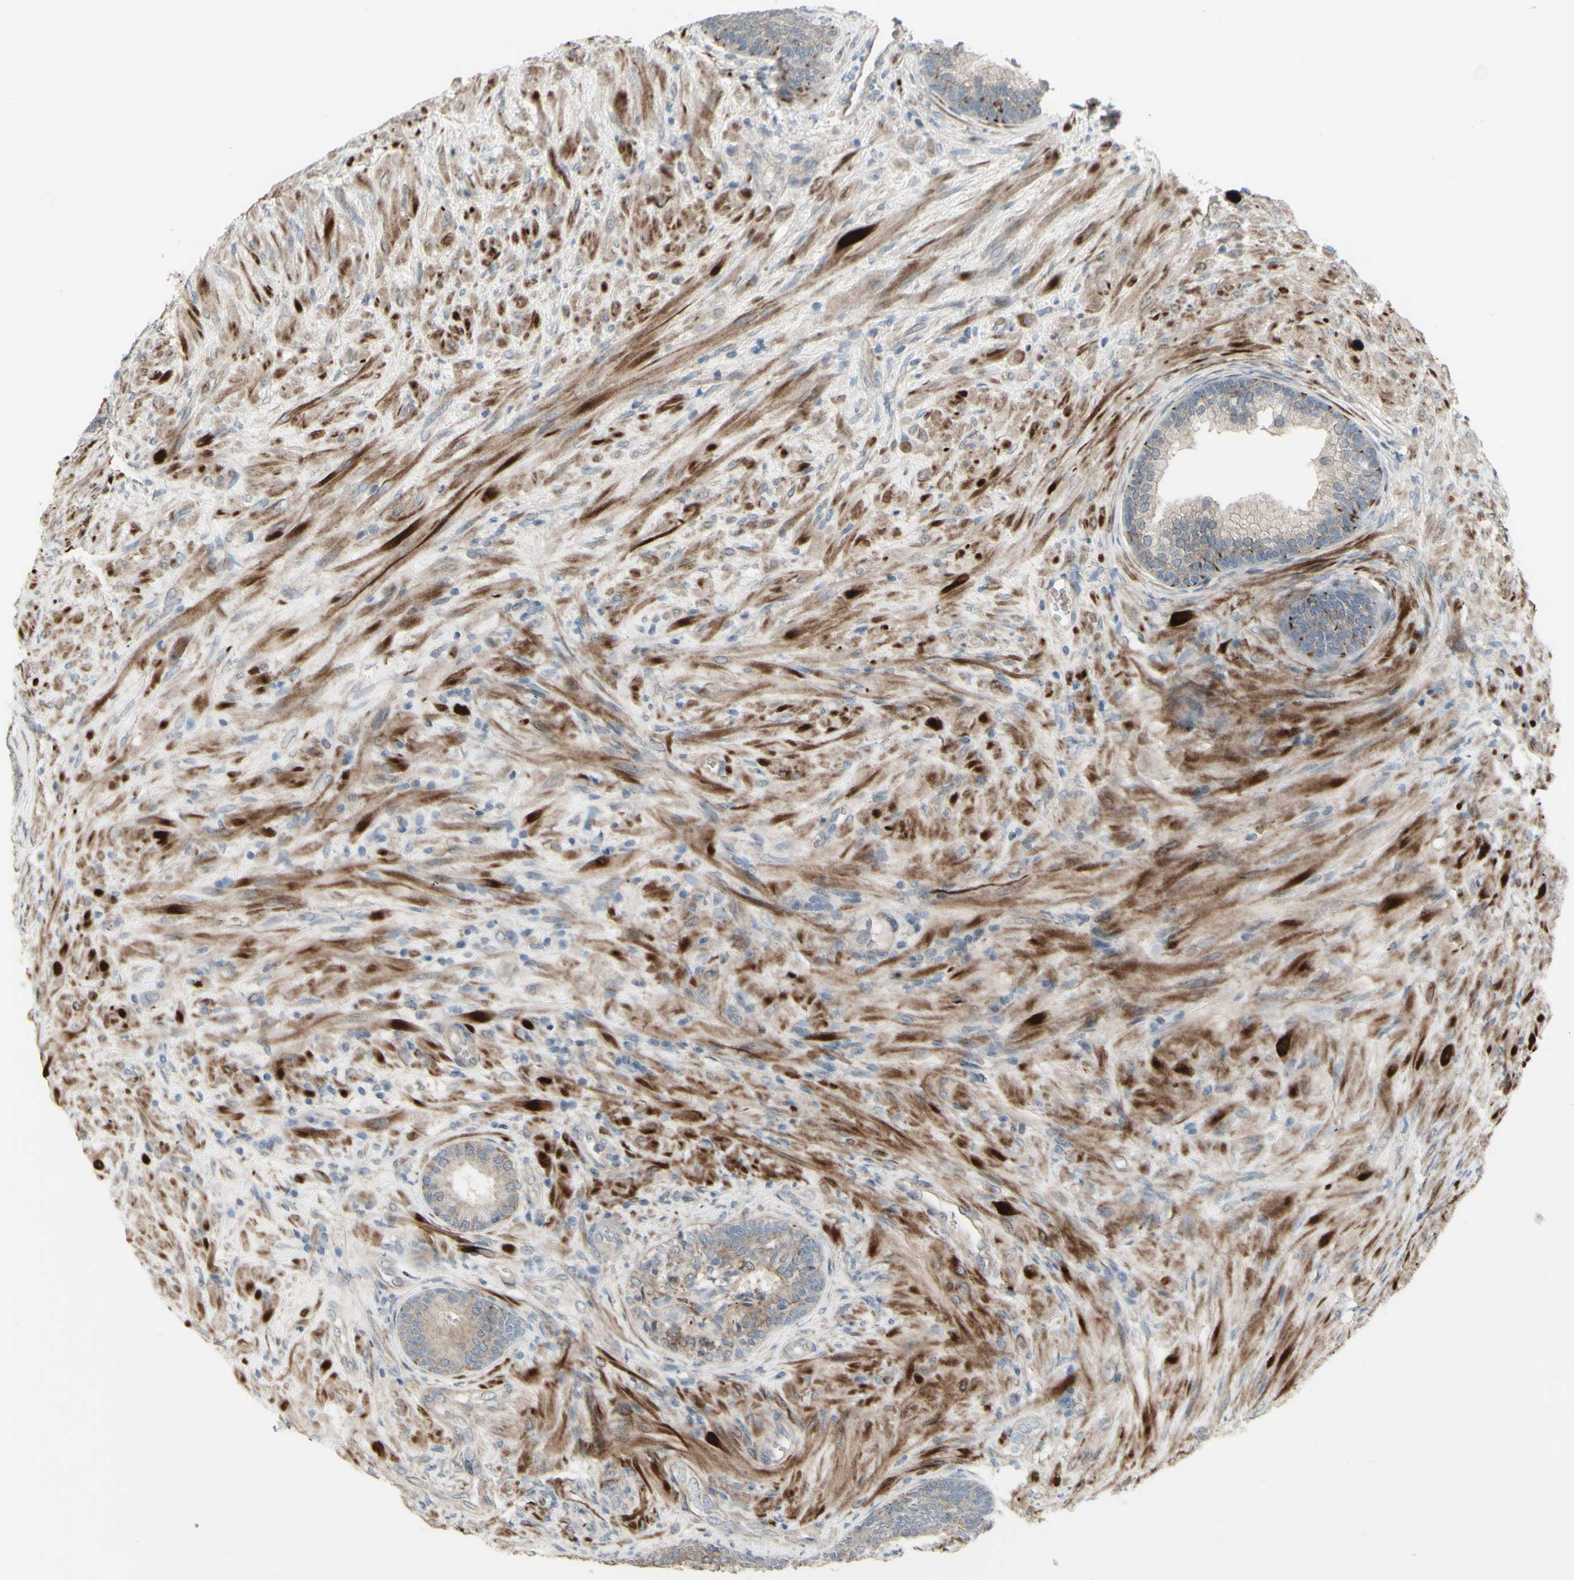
{"staining": {"intensity": "weak", "quantity": ">75%", "location": "cytoplasmic/membranous"}, "tissue": "prostate", "cell_type": "Glandular cells", "image_type": "normal", "snomed": [{"axis": "morphology", "description": "Normal tissue, NOS"}, {"axis": "topography", "description": "Prostate"}], "caption": "IHC micrograph of normal prostate: prostate stained using IHC displays low levels of weak protein expression localized specifically in the cytoplasmic/membranous of glandular cells, appearing as a cytoplasmic/membranous brown color.", "gene": "GRAMD1B", "patient": {"sex": "male", "age": 76}}